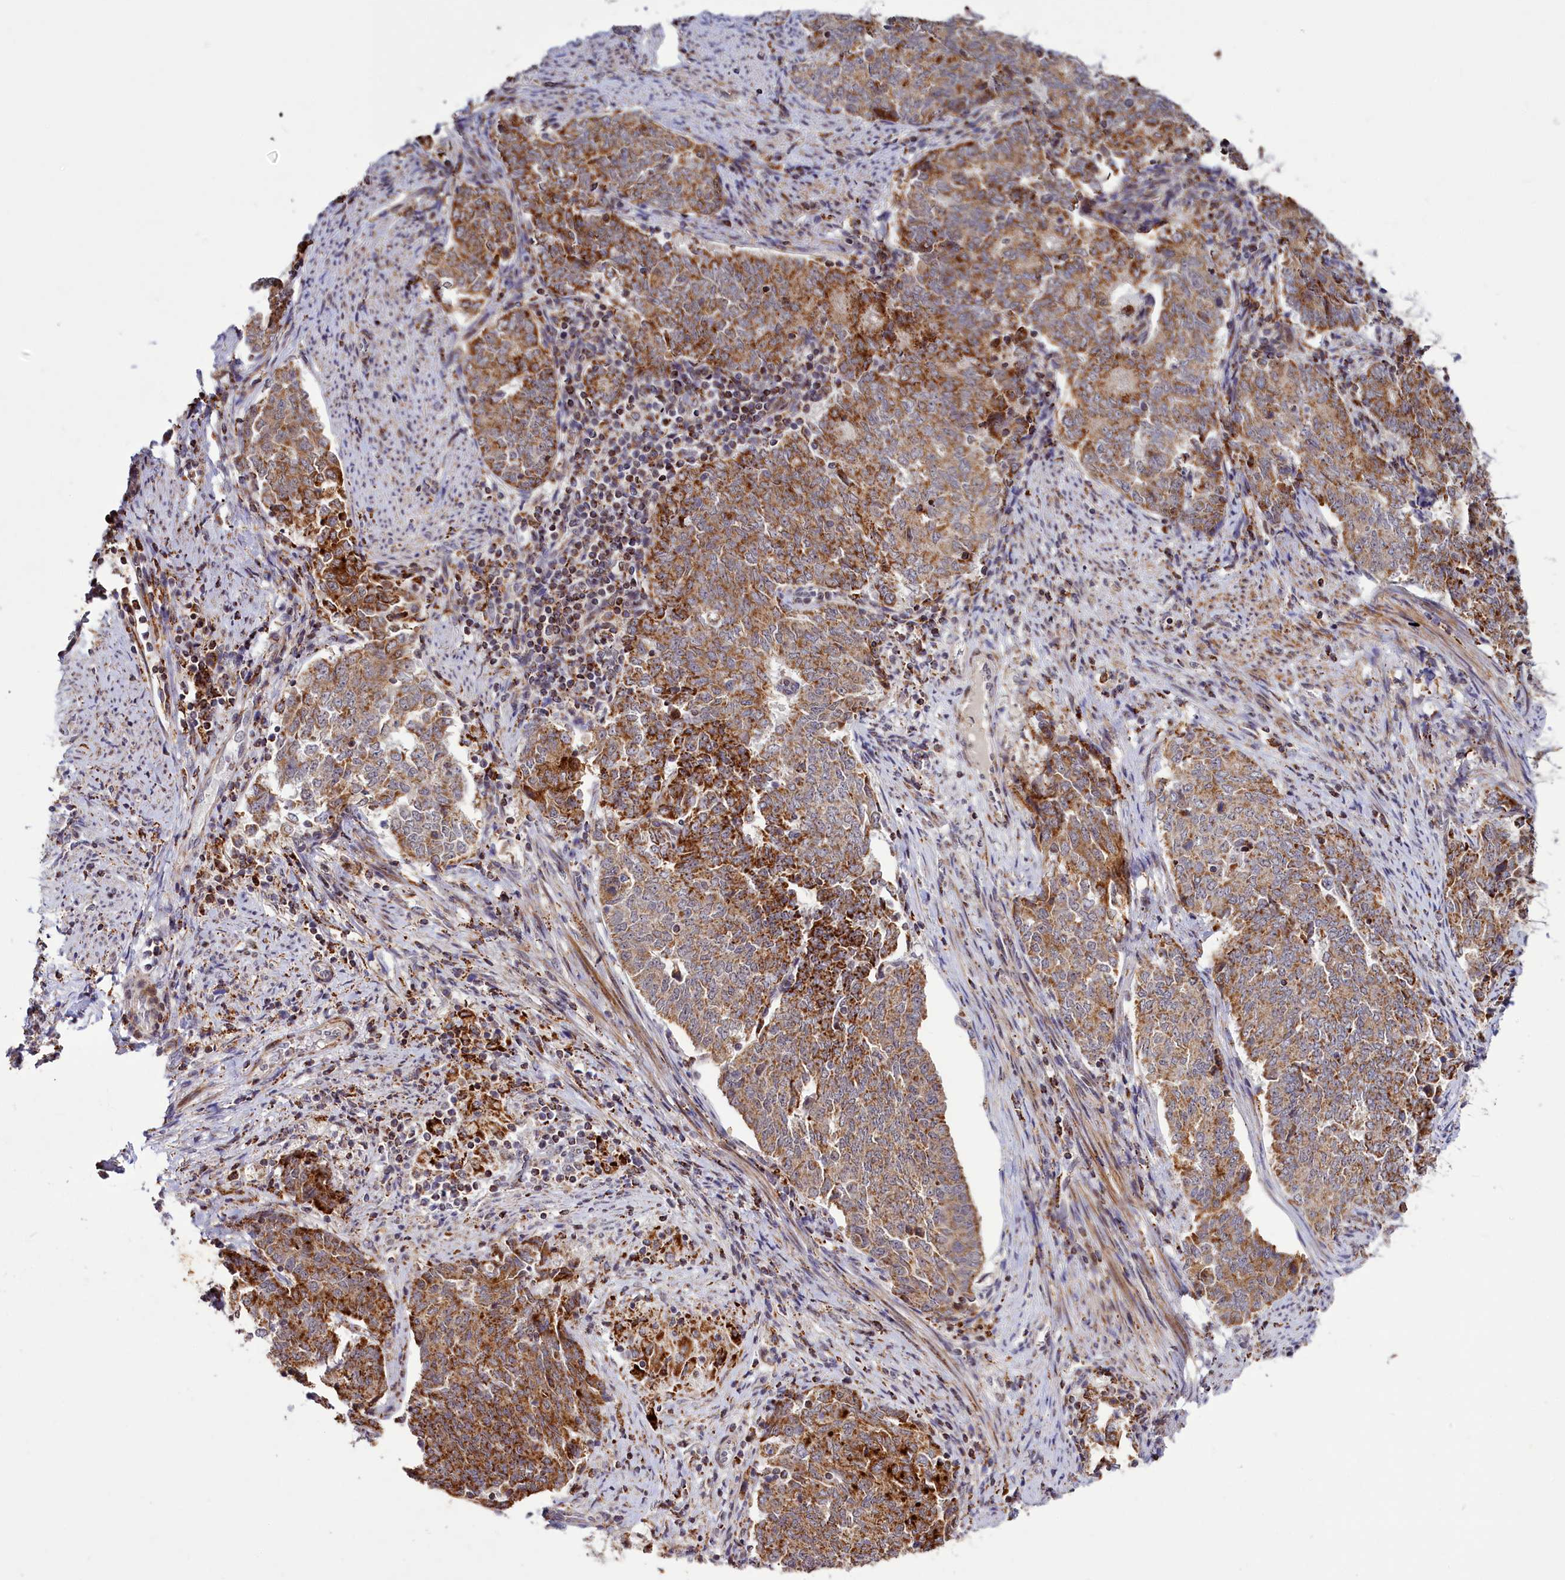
{"staining": {"intensity": "strong", "quantity": ">75%", "location": "cytoplasmic/membranous"}, "tissue": "endometrial cancer", "cell_type": "Tumor cells", "image_type": "cancer", "snomed": [{"axis": "morphology", "description": "Adenocarcinoma, NOS"}, {"axis": "topography", "description": "Endometrium"}], "caption": "Immunohistochemical staining of human endometrial cancer (adenocarcinoma) exhibits strong cytoplasmic/membranous protein staining in about >75% of tumor cells. (DAB (3,3'-diaminobenzidine) = brown stain, brightfield microscopy at high magnification).", "gene": "DYNC2H1", "patient": {"sex": "female", "age": 80}}